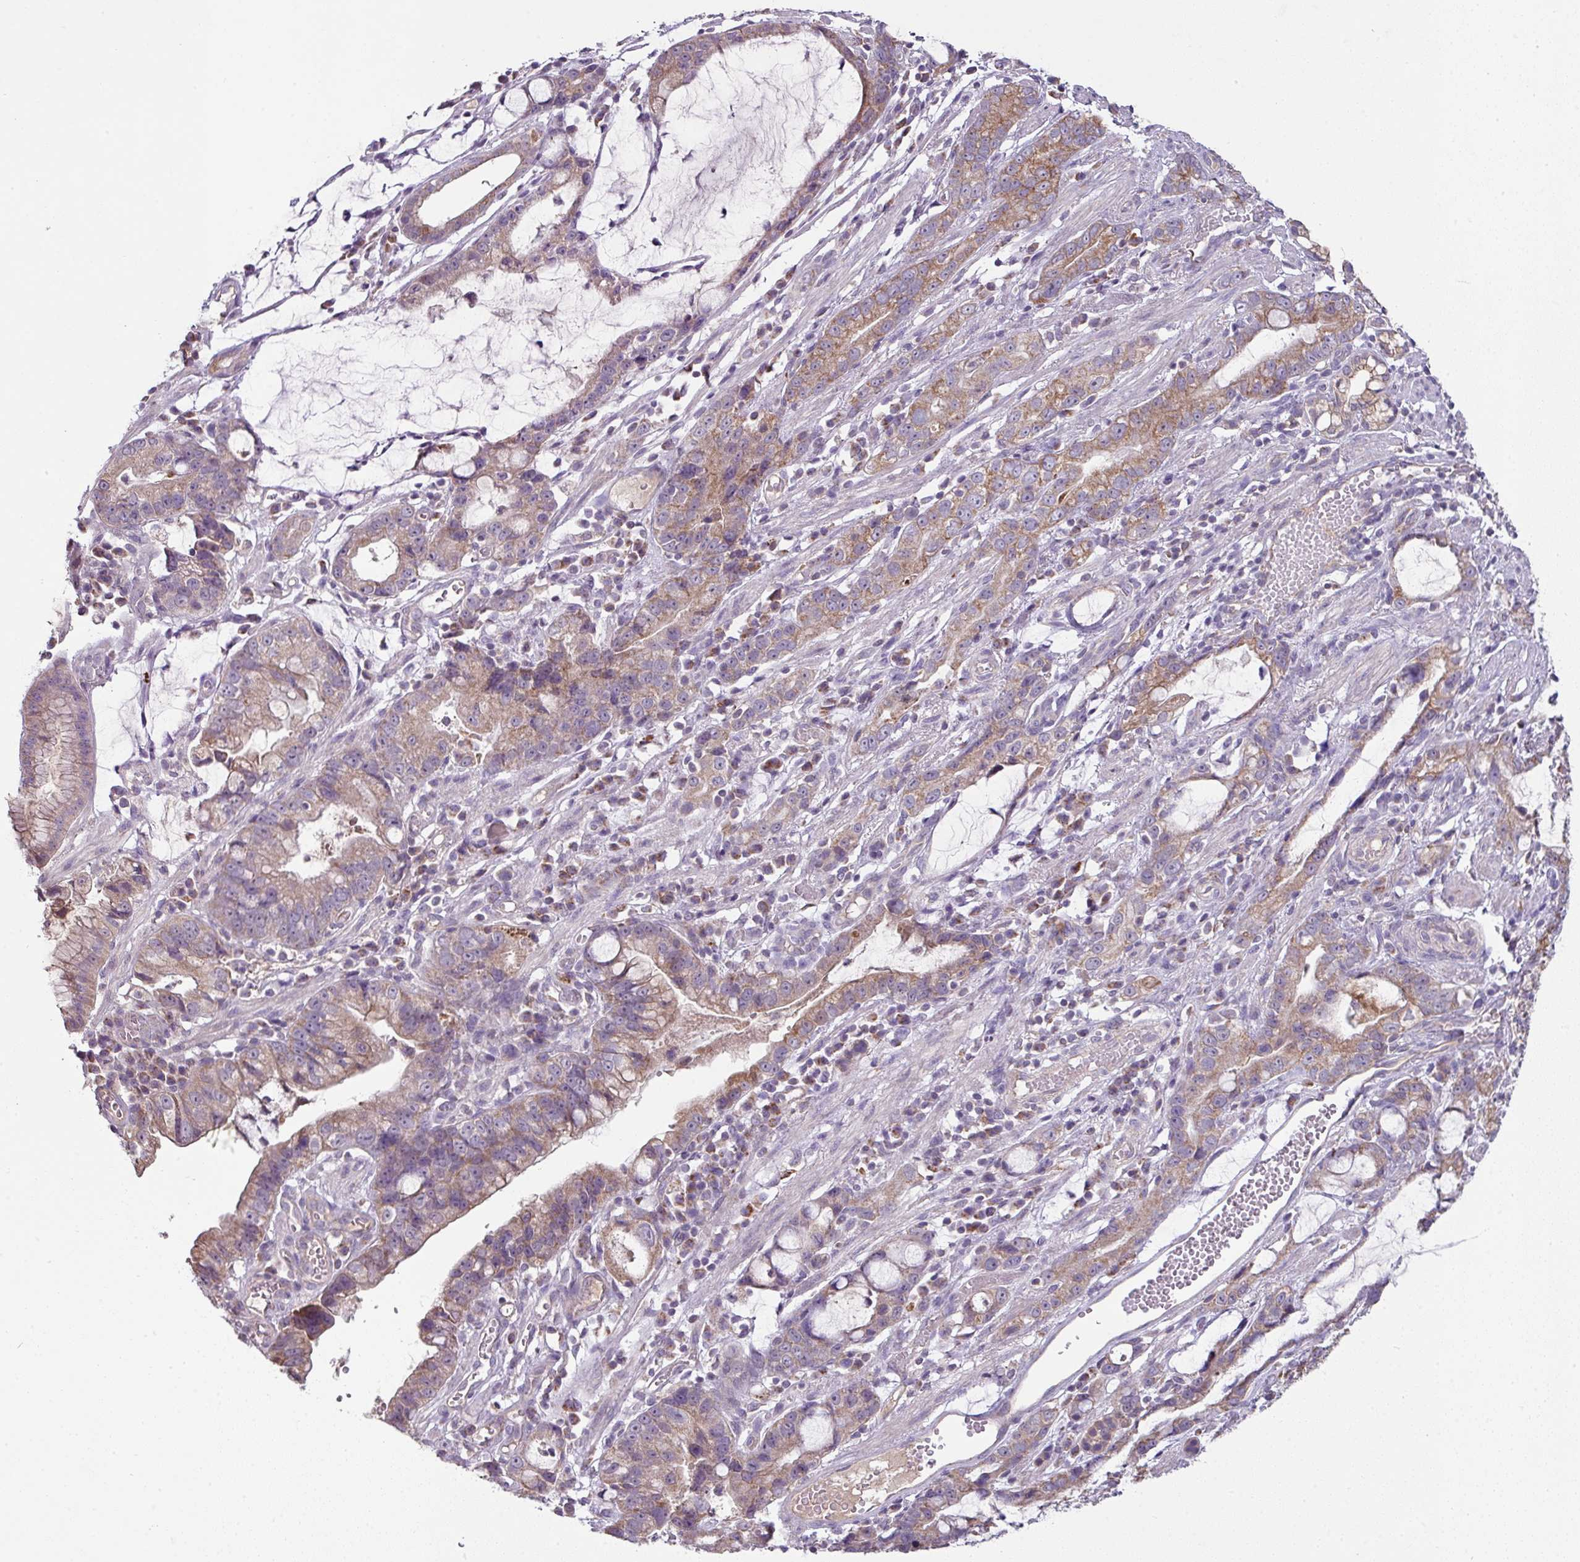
{"staining": {"intensity": "moderate", "quantity": ">75%", "location": "cytoplasmic/membranous"}, "tissue": "stomach cancer", "cell_type": "Tumor cells", "image_type": "cancer", "snomed": [{"axis": "morphology", "description": "Adenocarcinoma, NOS"}, {"axis": "topography", "description": "Stomach"}], "caption": "Moderate cytoplasmic/membranous protein staining is appreciated in about >75% of tumor cells in adenocarcinoma (stomach).", "gene": "LRRC9", "patient": {"sex": "male", "age": 55}}